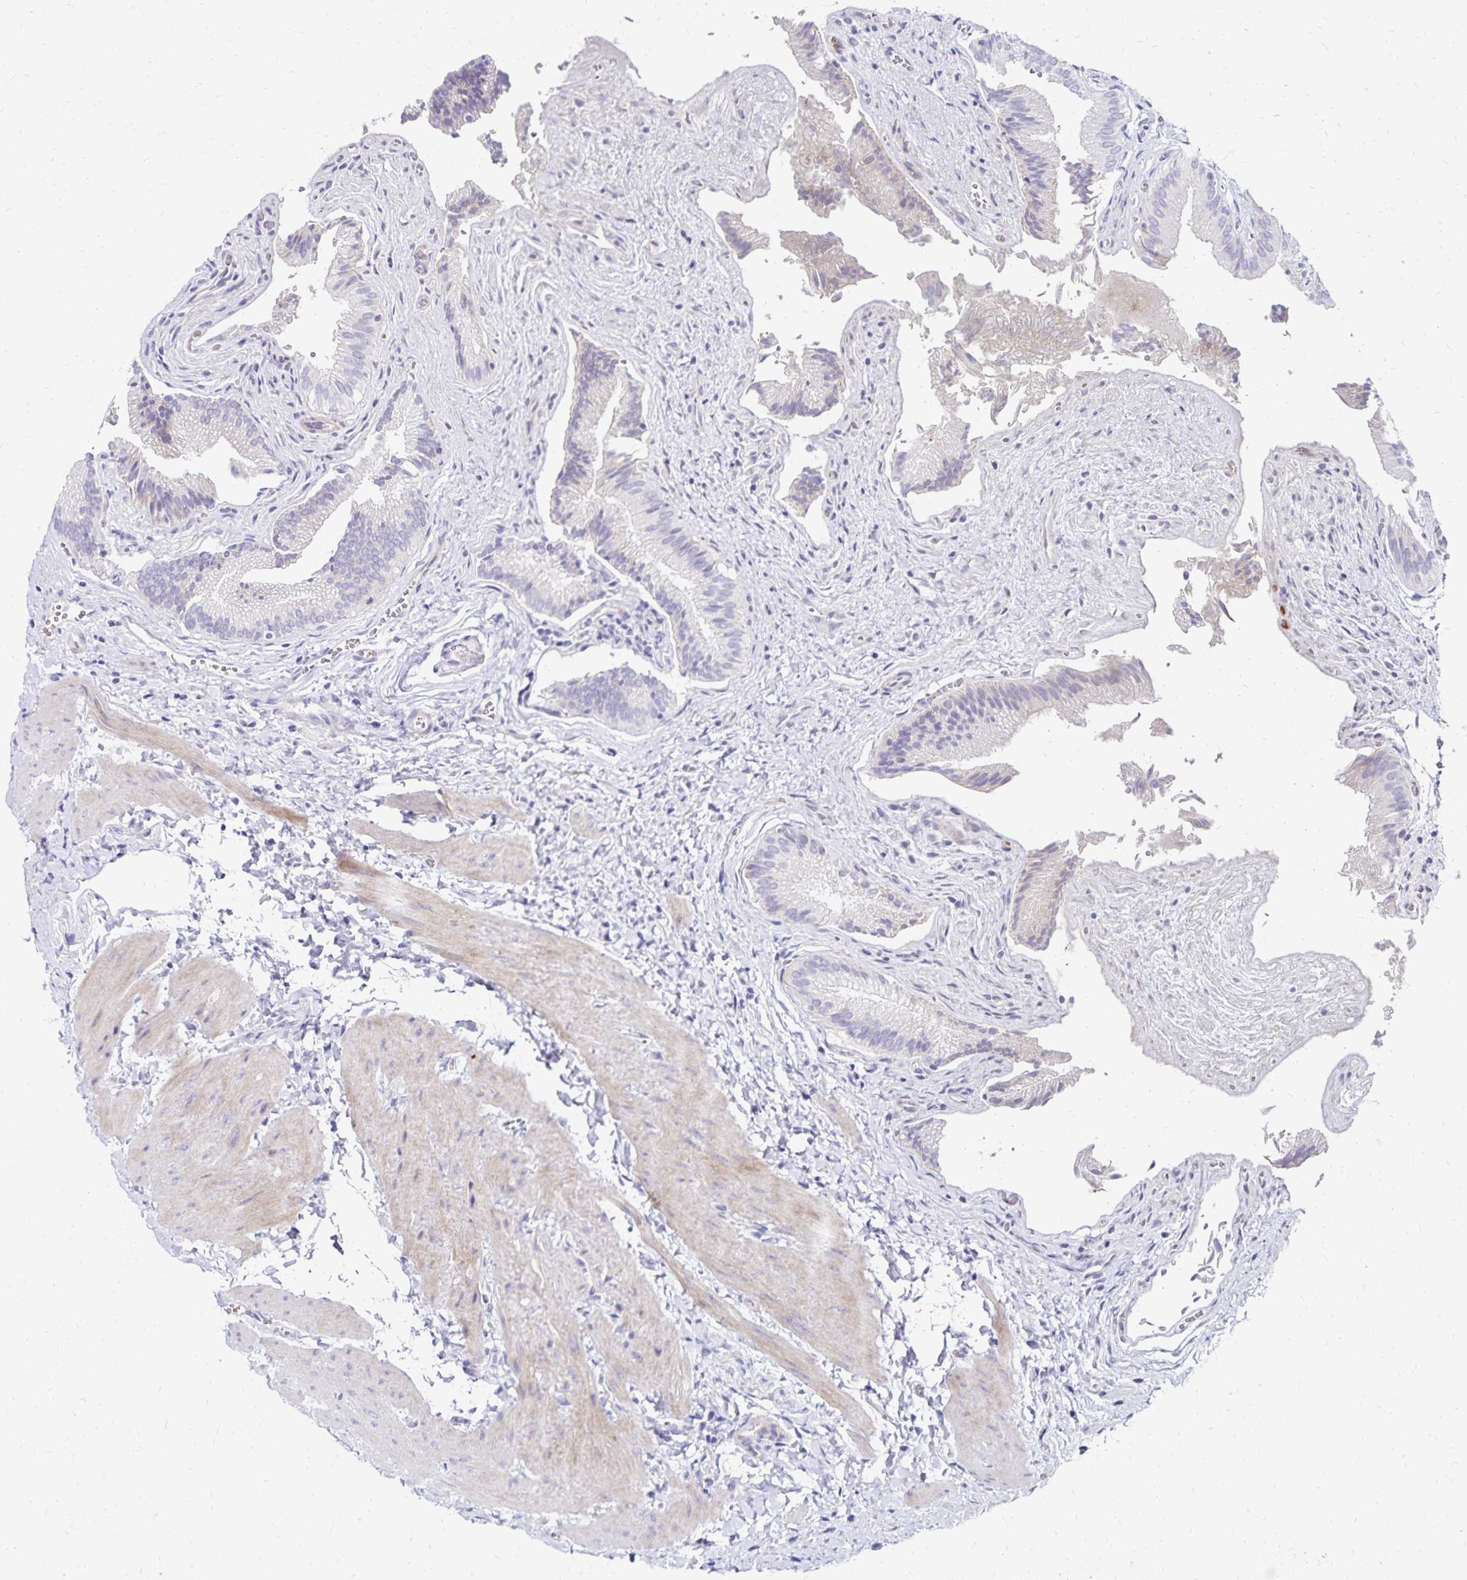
{"staining": {"intensity": "negative", "quantity": "none", "location": "none"}, "tissue": "gallbladder", "cell_type": "Glandular cells", "image_type": "normal", "snomed": [{"axis": "morphology", "description": "Normal tissue, NOS"}, {"axis": "topography", "description": "Gallbladder"}], "caption": "Image shows no protein expression in glandular cells of benign gallbladder. Brightfield microscopy of IHC stained with DAB (brown) and hematoxylin (blue), captured at high magnification.", "gene": "NECAP1", "patient": {"sex": "male", "age": 17}}